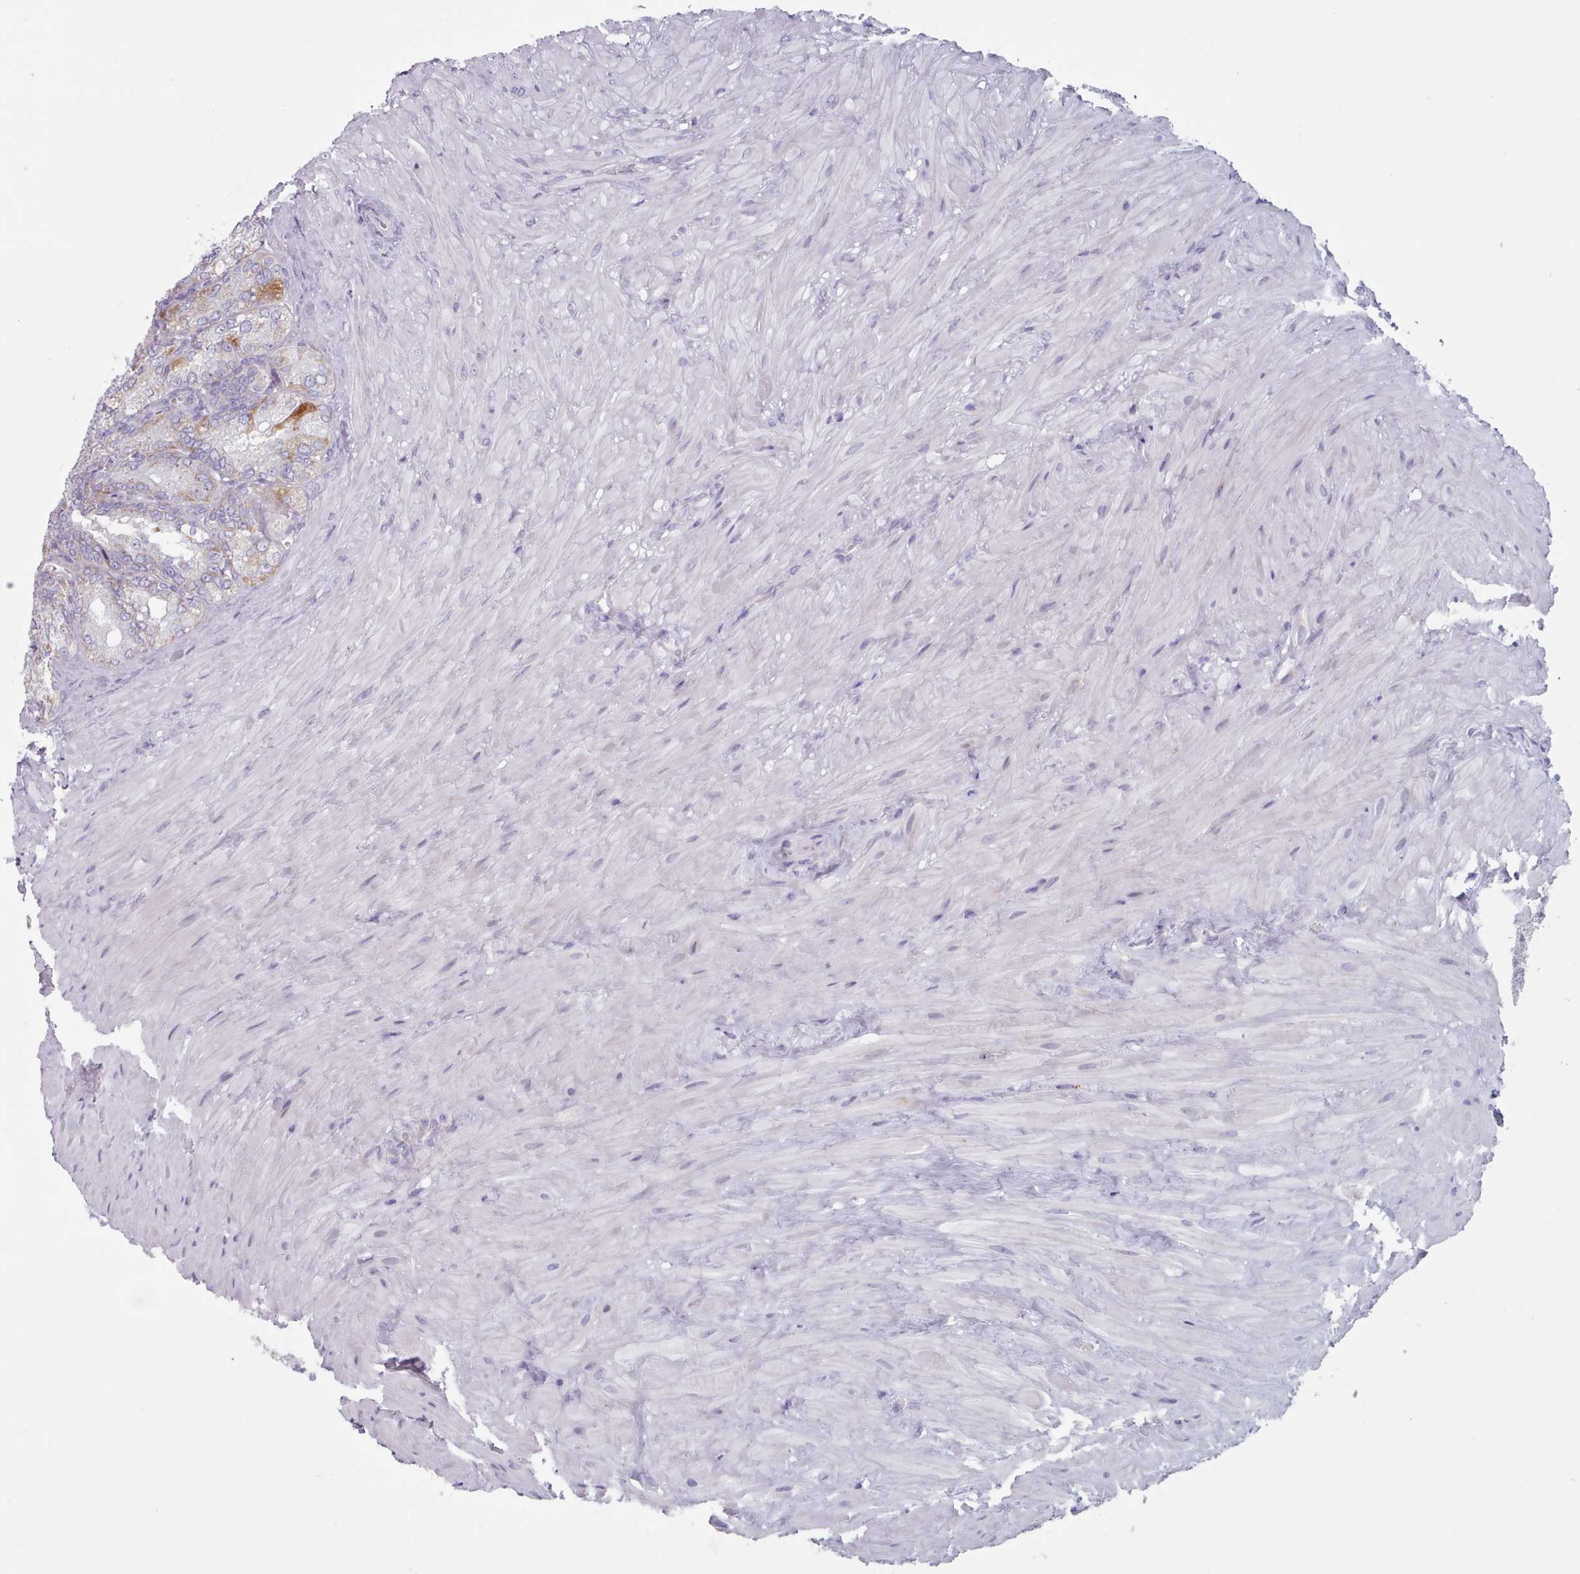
{"staining": {"intensity": "moderate", "quantity": "<25%", "location": "cytoplasmic/membranous"}, "tissue": "seminal vesicle", "cell_type": "Glandular cells", "image_type": "normal", "snomed": [{"axis": "morphology", "description": "Normal tissue, NOS"}, {"axis": "topography", "description": "Seminal veicle"}], "caption": "Protein expression analysis of unremarkable human seminal vesicle reveals moderate cytoplasmic/membranous positivity in approximately <25% of glandular cells.", "gene": "FAM170B", "patient": {"sex": "male", "age": 62}}